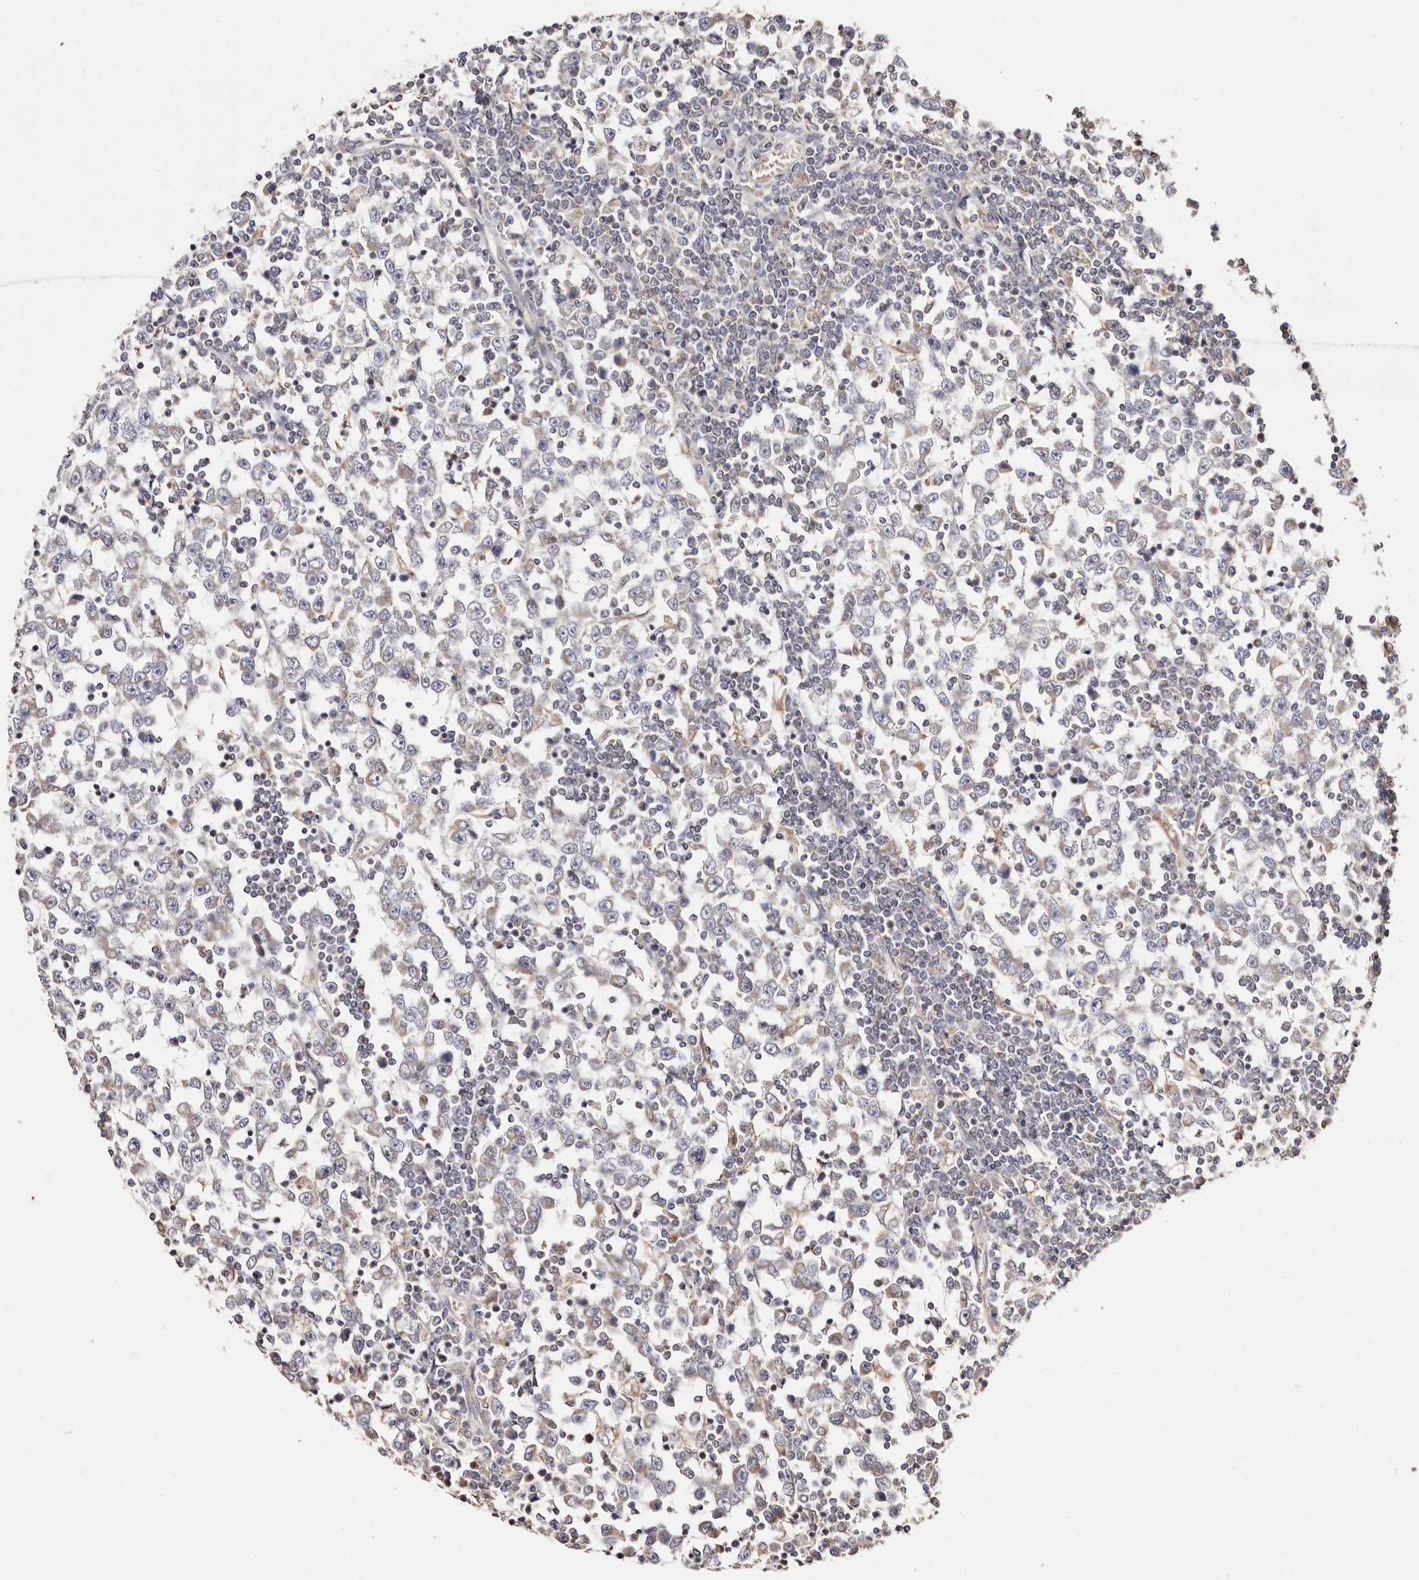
{"staining": {"intensity": "weak", "quantity": "25%-75%", "location": "cytoplasmic/membranous"}, "tissue": "testis cancer", "cell_type": "Tumor cells", "image_type": "cancer", "snomed": [{"axis": "morphology", "description": "Seminoma, NOS"}, {"axis": "topography", "description": "Testis"}], "caption": "Protein staining by immunohistochemistry reveals weak cytoplasmic/membranous staining in about 25%-75% of tumor cells in testis cancer (seminoma).", "gene": "MAPK1", "patient": {"sex": "male", "age": 65}}